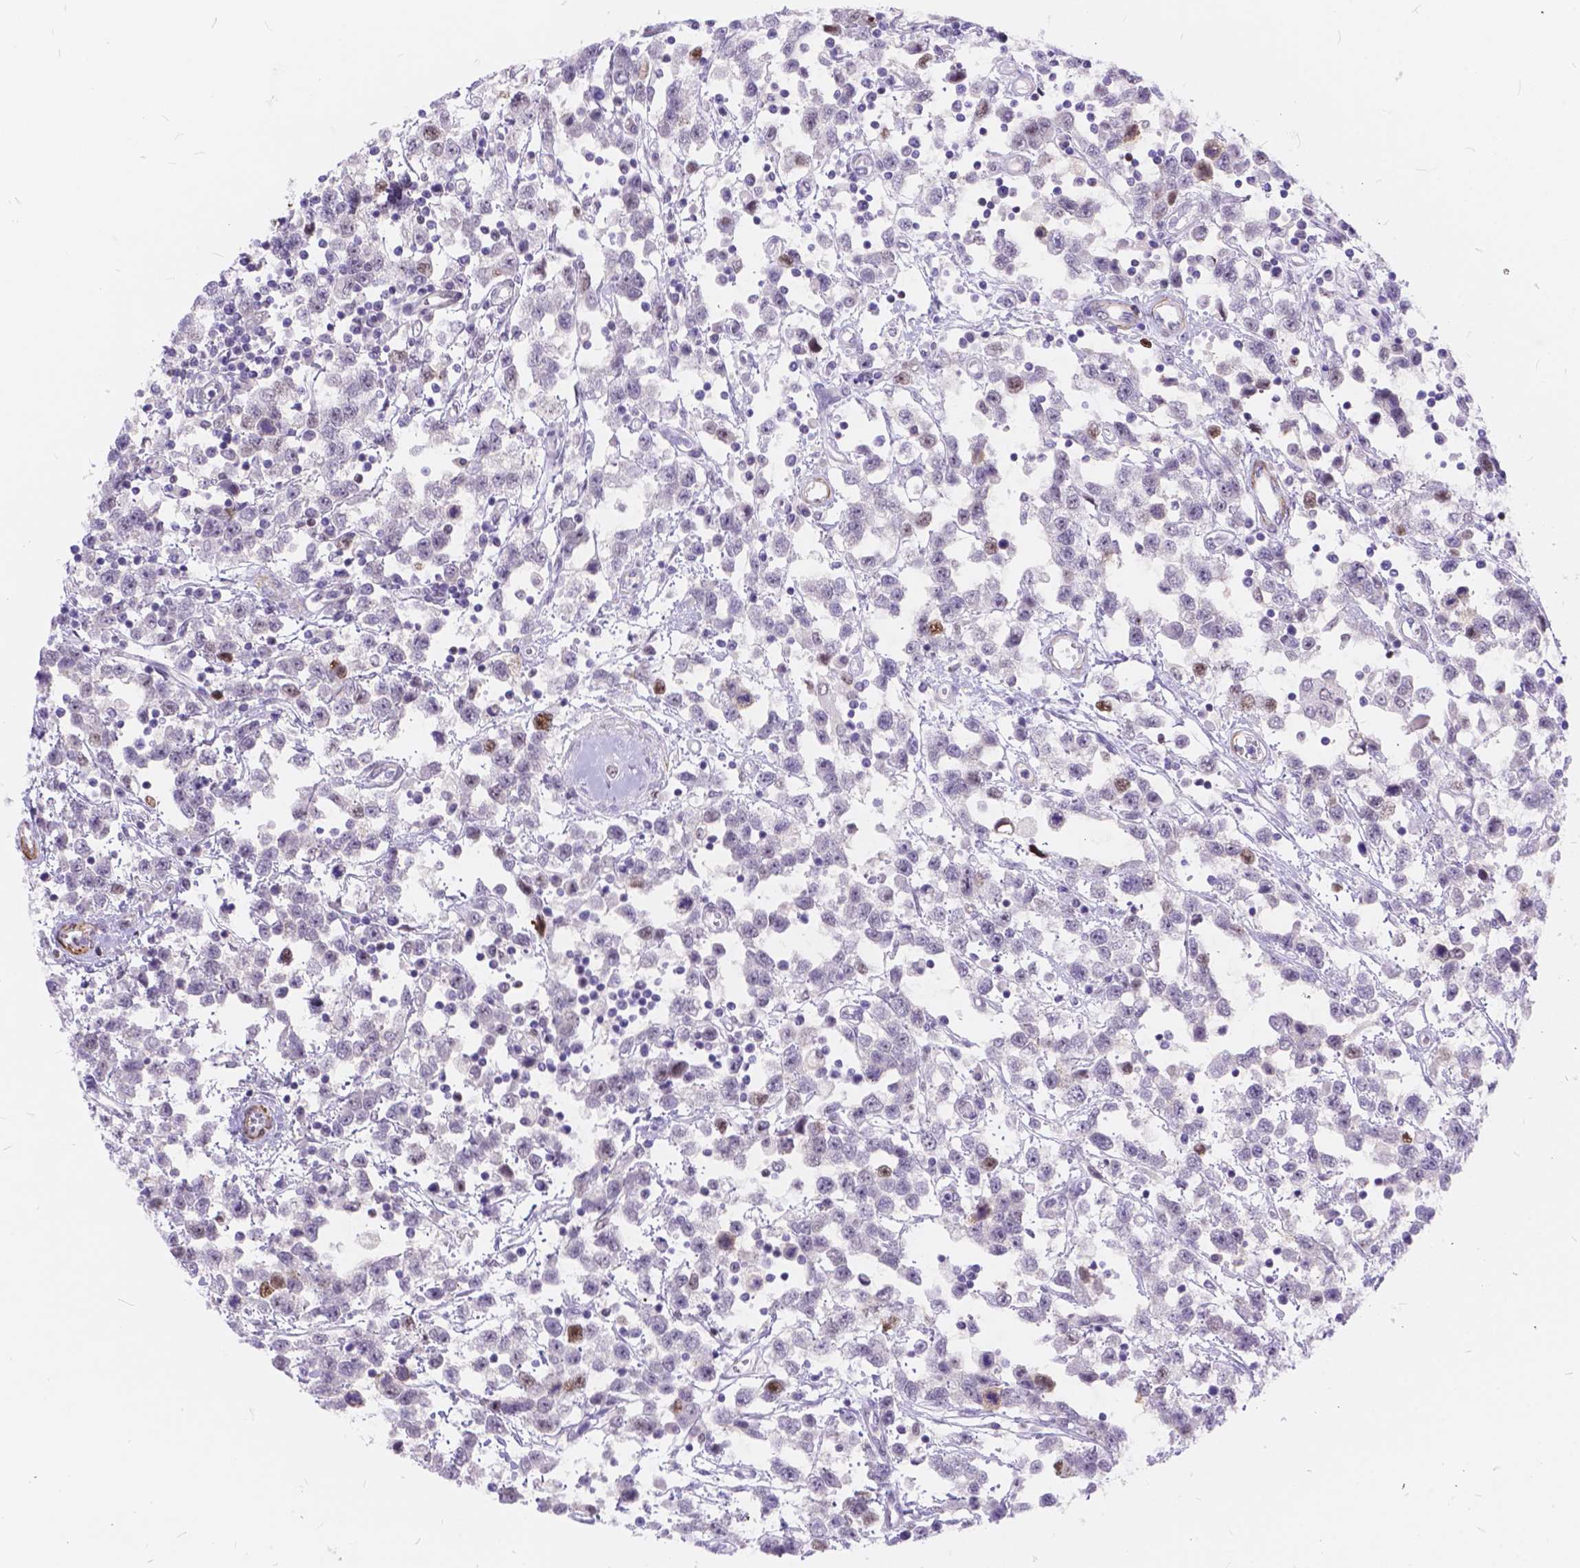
{"staining": {"intensity": "negative", "quantity": "none", "location": "none"}, "tissue": "testis cancer", "cell_type": "Tumor cells", "image_type": "cancer", "snomed": [{"axis": "morphology", "description": "Seminoma, NOS"}, {"axis": "topography", "description": "Testis"}], "caption": "This is an immunohistochemistry (IHC) image of human seminoma (testis). There is no staining in tumor cells.", "gene": "MAN2C1", "patient": {"sex": "male", "age": 34}}